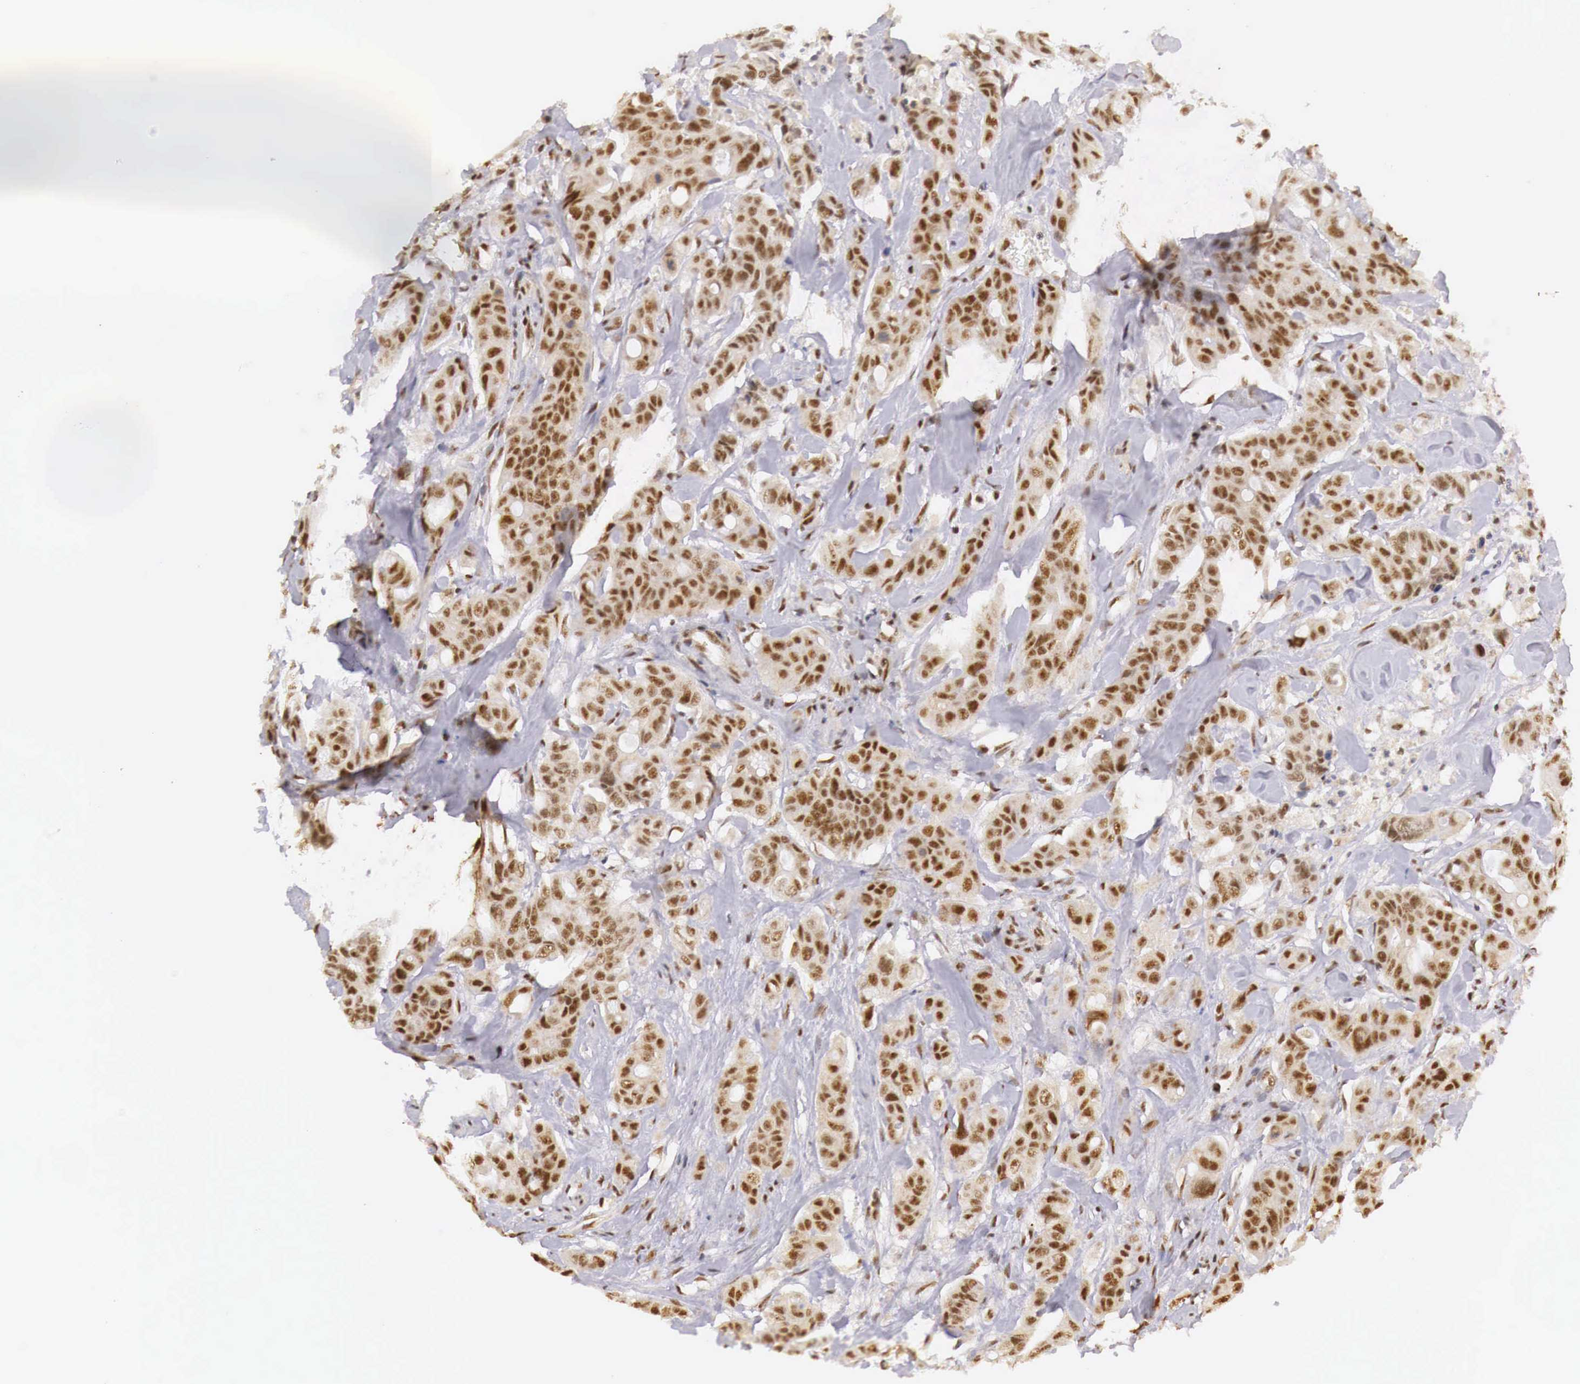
{"staining": {"intensity": "moderate", "quantity": ">75%", "location": "cytoplasmic/membranous,nuclear"}, "tissue": "colorectal cancer", "cell_type": "Tumor cells", "image_type": "cancer", "snomed": [{"axis": "morphology", "description": "Adenocarcinoma, NOS"}, {"axis": "topography", "description": "Colon"}], "caption": "Human adenocarcinoma (colorectal) stained for a protein (brown) displays moderate cytoplasmic/membranous and nuclear positive positivity in about >75% of tumor cells.", "gene": "GPKOW", "patient": {"sex": "female", "age": 70}}